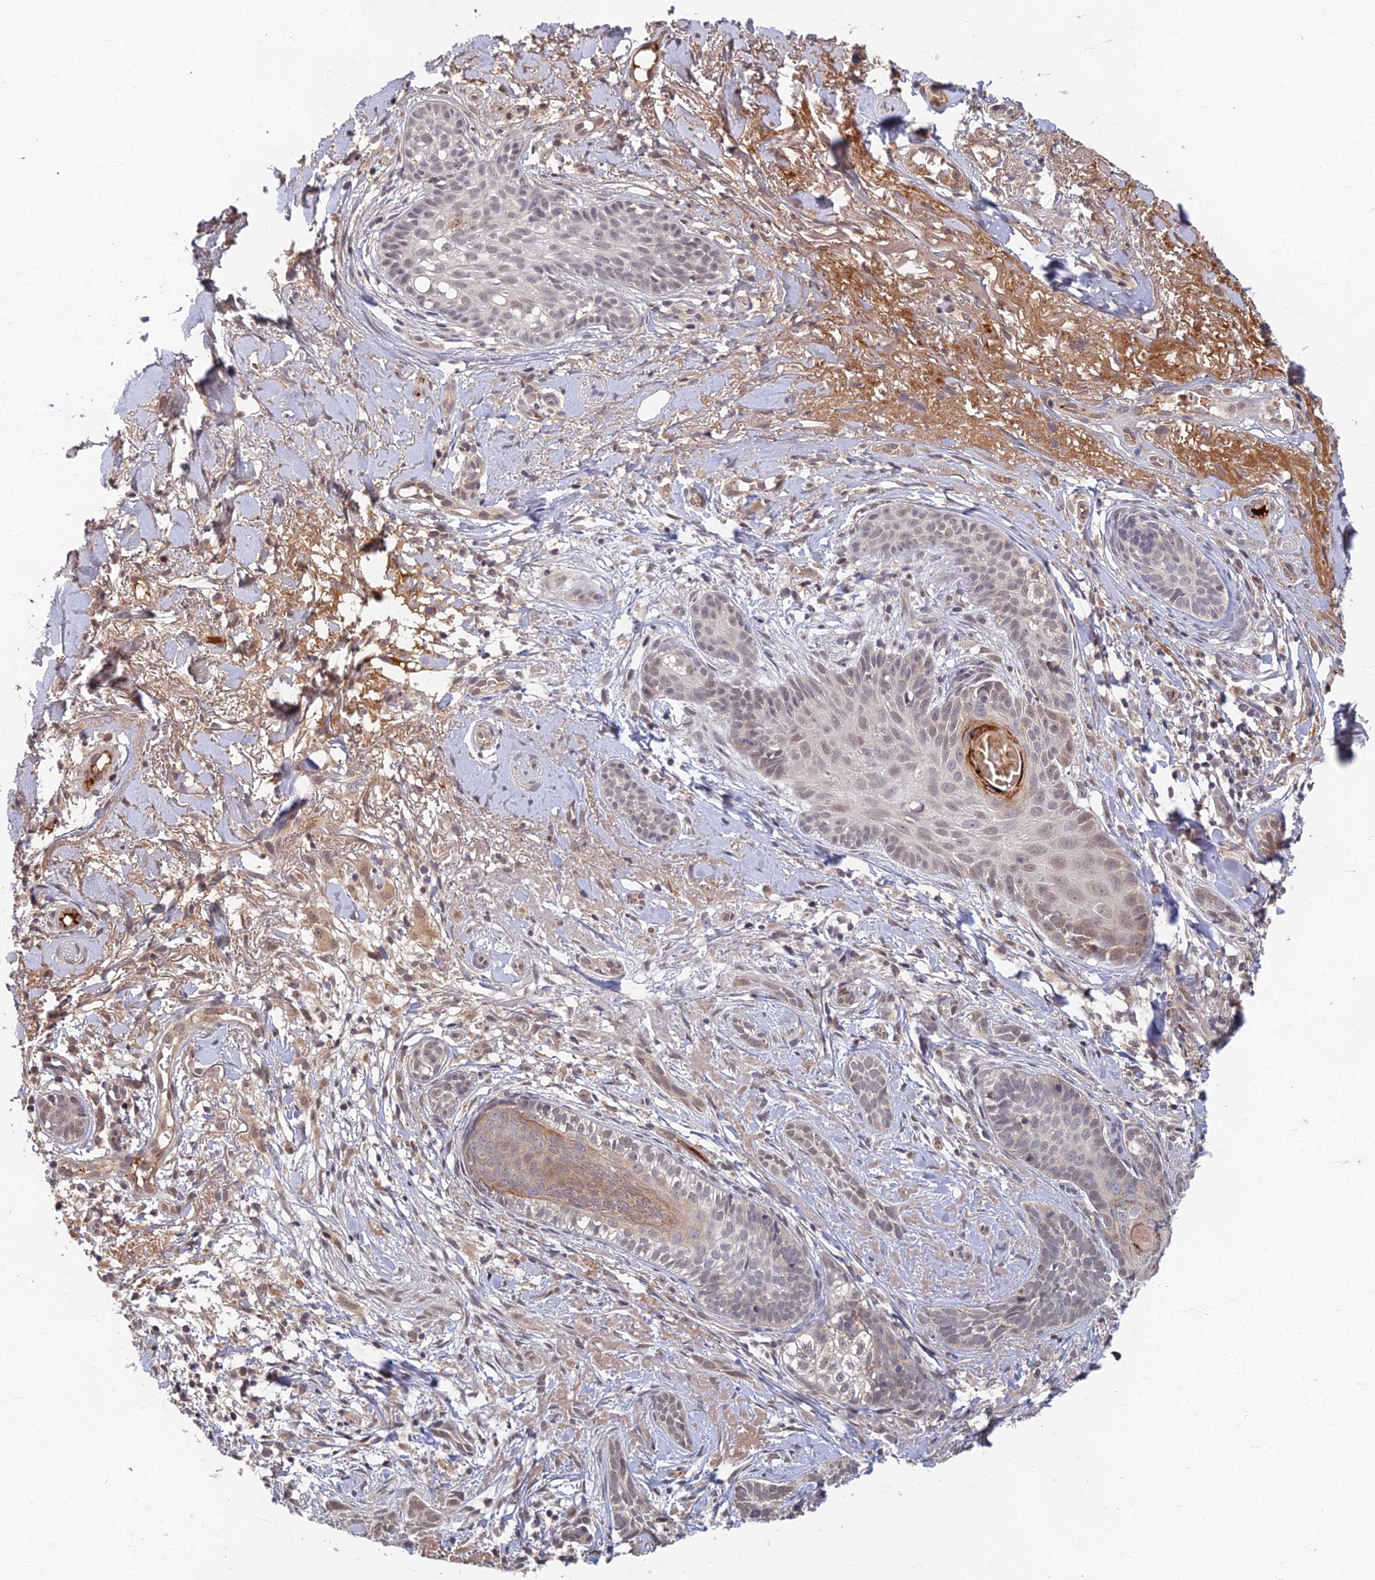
{"staining": {"intensity": "negative", "quantity": "none", "location": "none"}, "tissue": "skin cancer", "cell_type": "Tumor cells", "image_type": "cancer", "snomed": [{"axis": "morphology", "description": "Basal cell carcinoma"}, {"axis": "topography", "description": "Skin"}], "caption": "IHC of skin cancer demonstrates no positivity in tumor cells.", "gene": "EARS2", "patient": {"sex": "female", "age": 76}}